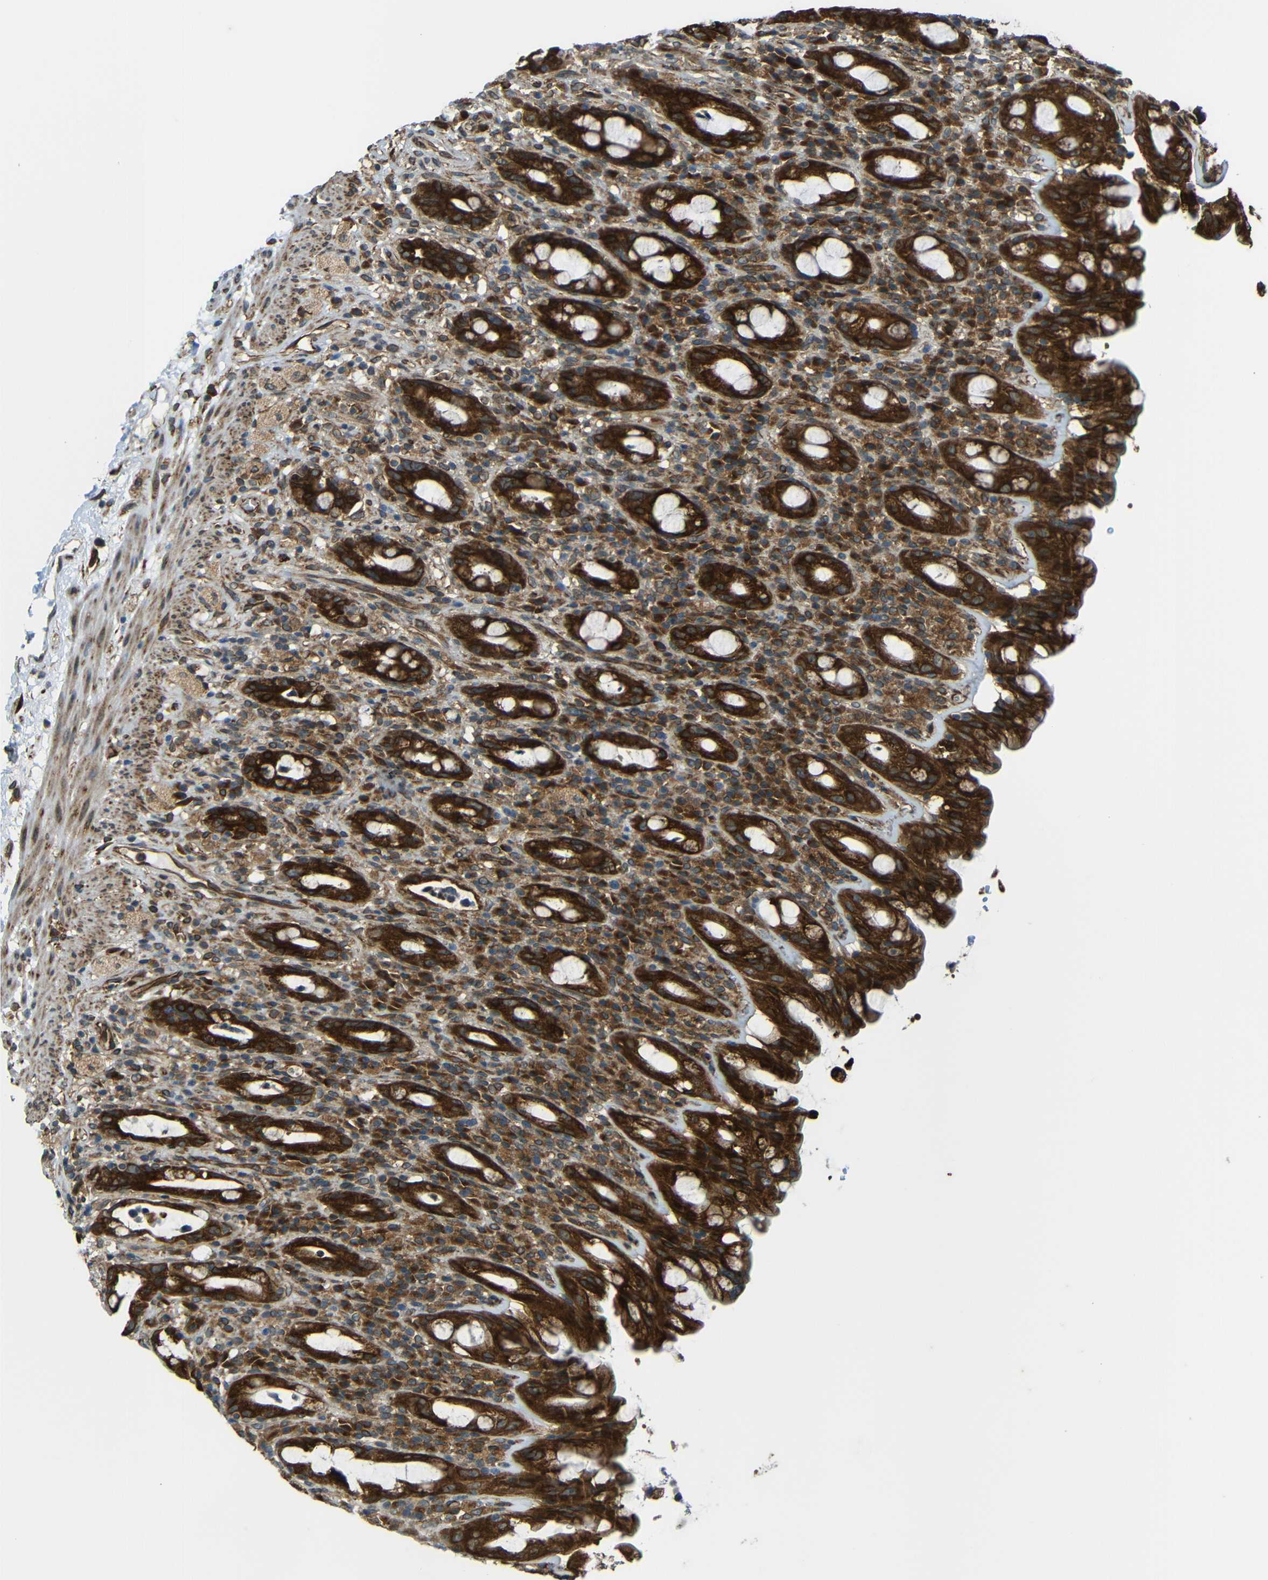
{"staining": {"intensity": "strong", "quantity": ">75%", "location": "cytoplasmic/membranous"}, "tissue": "rectum", "cell_type": "Glandular cells", "image_type": "normal", "snomed": [{"axis": "morphology", "description": "Normal tissue, NOS"}, {"axis": "topography", "description": "Rectum"}], "caption": "A brown stain shows strong cytoplasmic/membranous staining of a protein in glandular cells of unremarkable rectum. (brown staining indicates protein expression, while blue staining denotes nuclei).", "gene": "VAPB", "patient": {"sex": "male", "age": 44}}